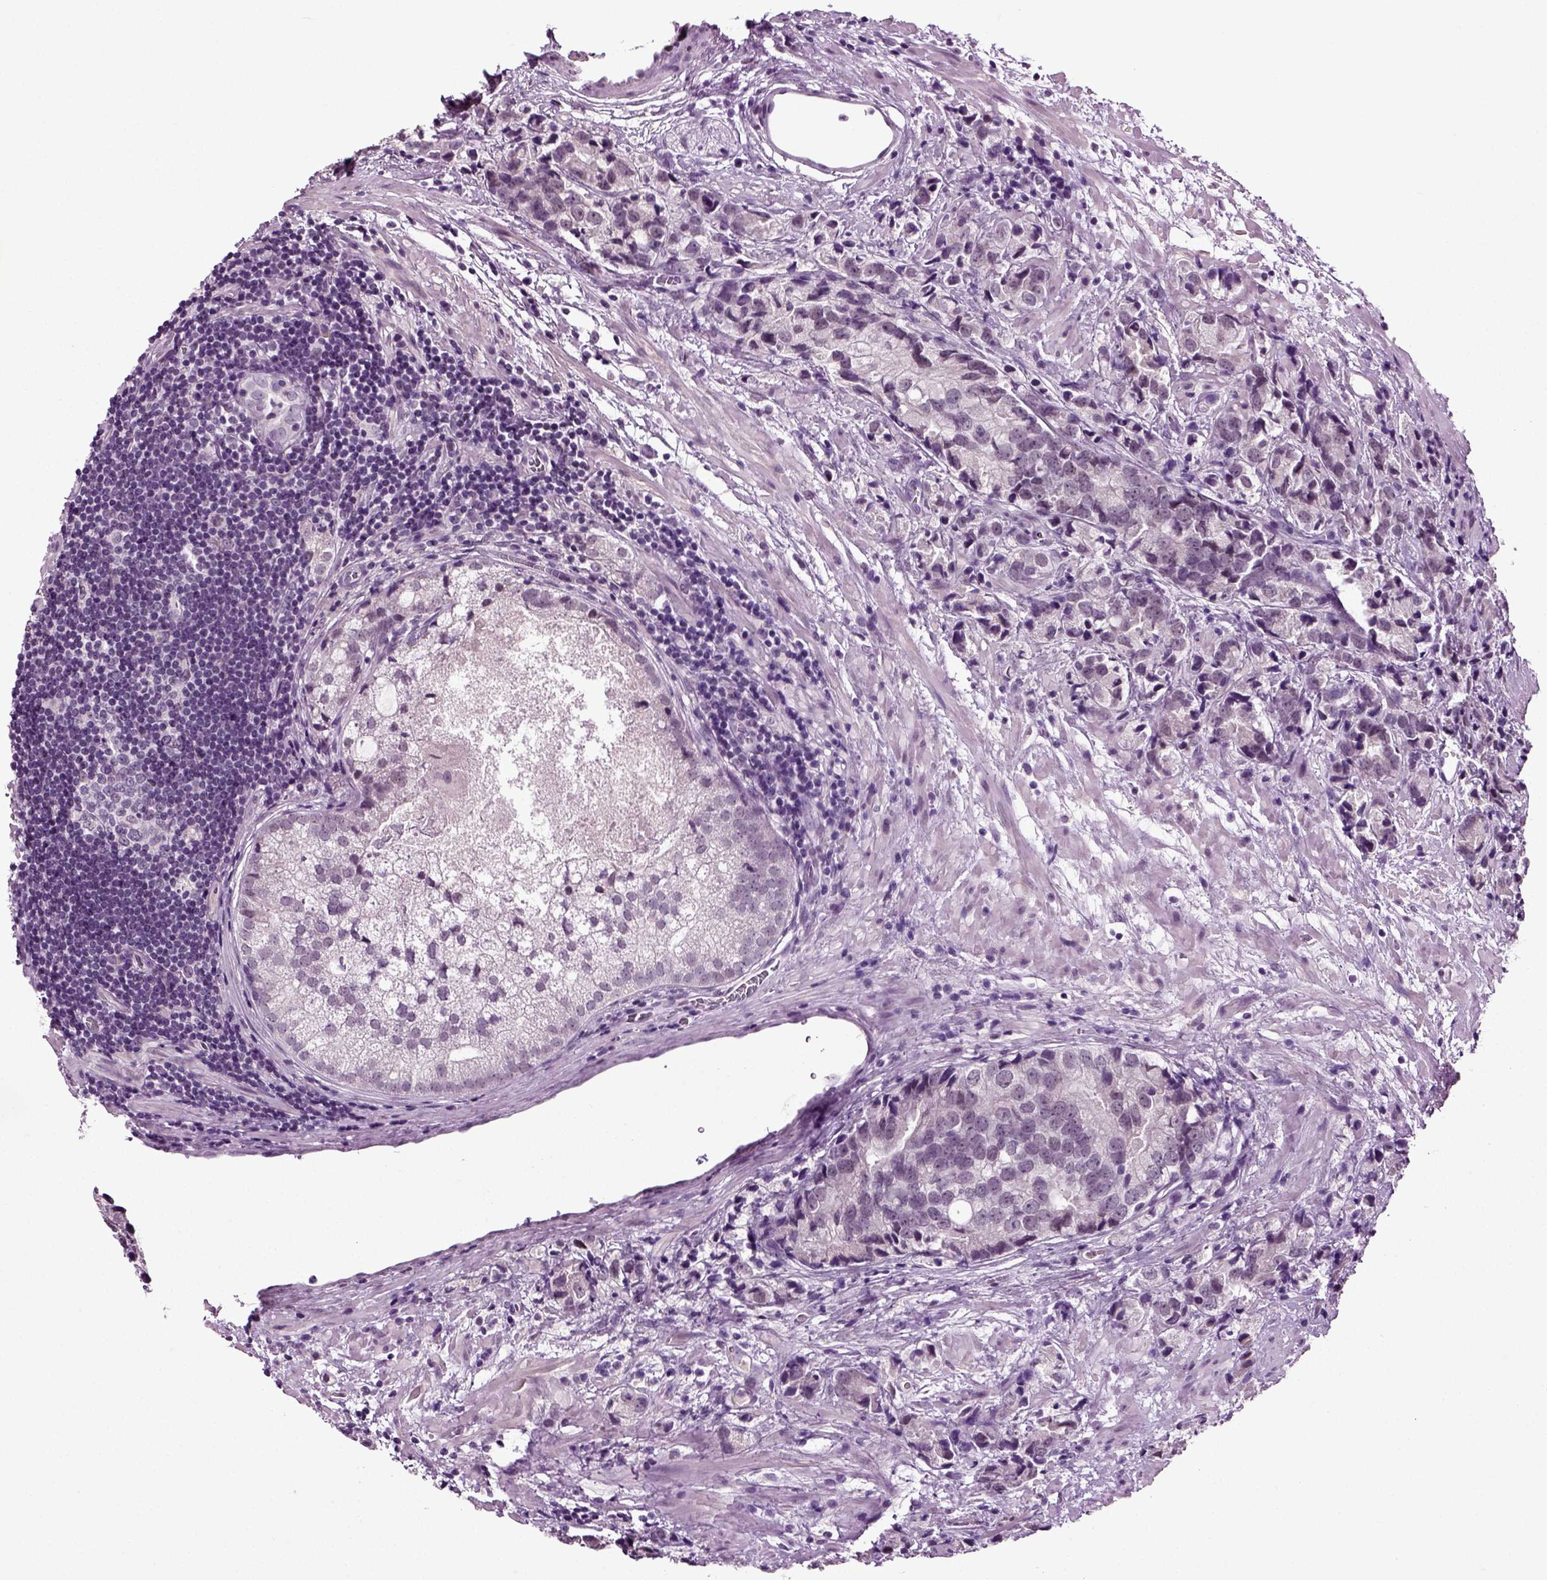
{"staining": {"intensity": "negative", "quantity": "none", "location": "none"}, "tissue": "prostate cancer", "cell_type": "Tumor cells", "image_type": "cancer", "snomed": [{"axis": "morphology", "description": "Adenocarcinoma, NOS"}, {"axis": "topography", "description": "Prostate and seminal vesicle, NOS"}], "caption": "IHC image of human prostate cancer stained for a protein (brown), which displays no expression in tumor cells.", "gene": "SPATA17", "patient": {"sex": "male", "age": 63}}